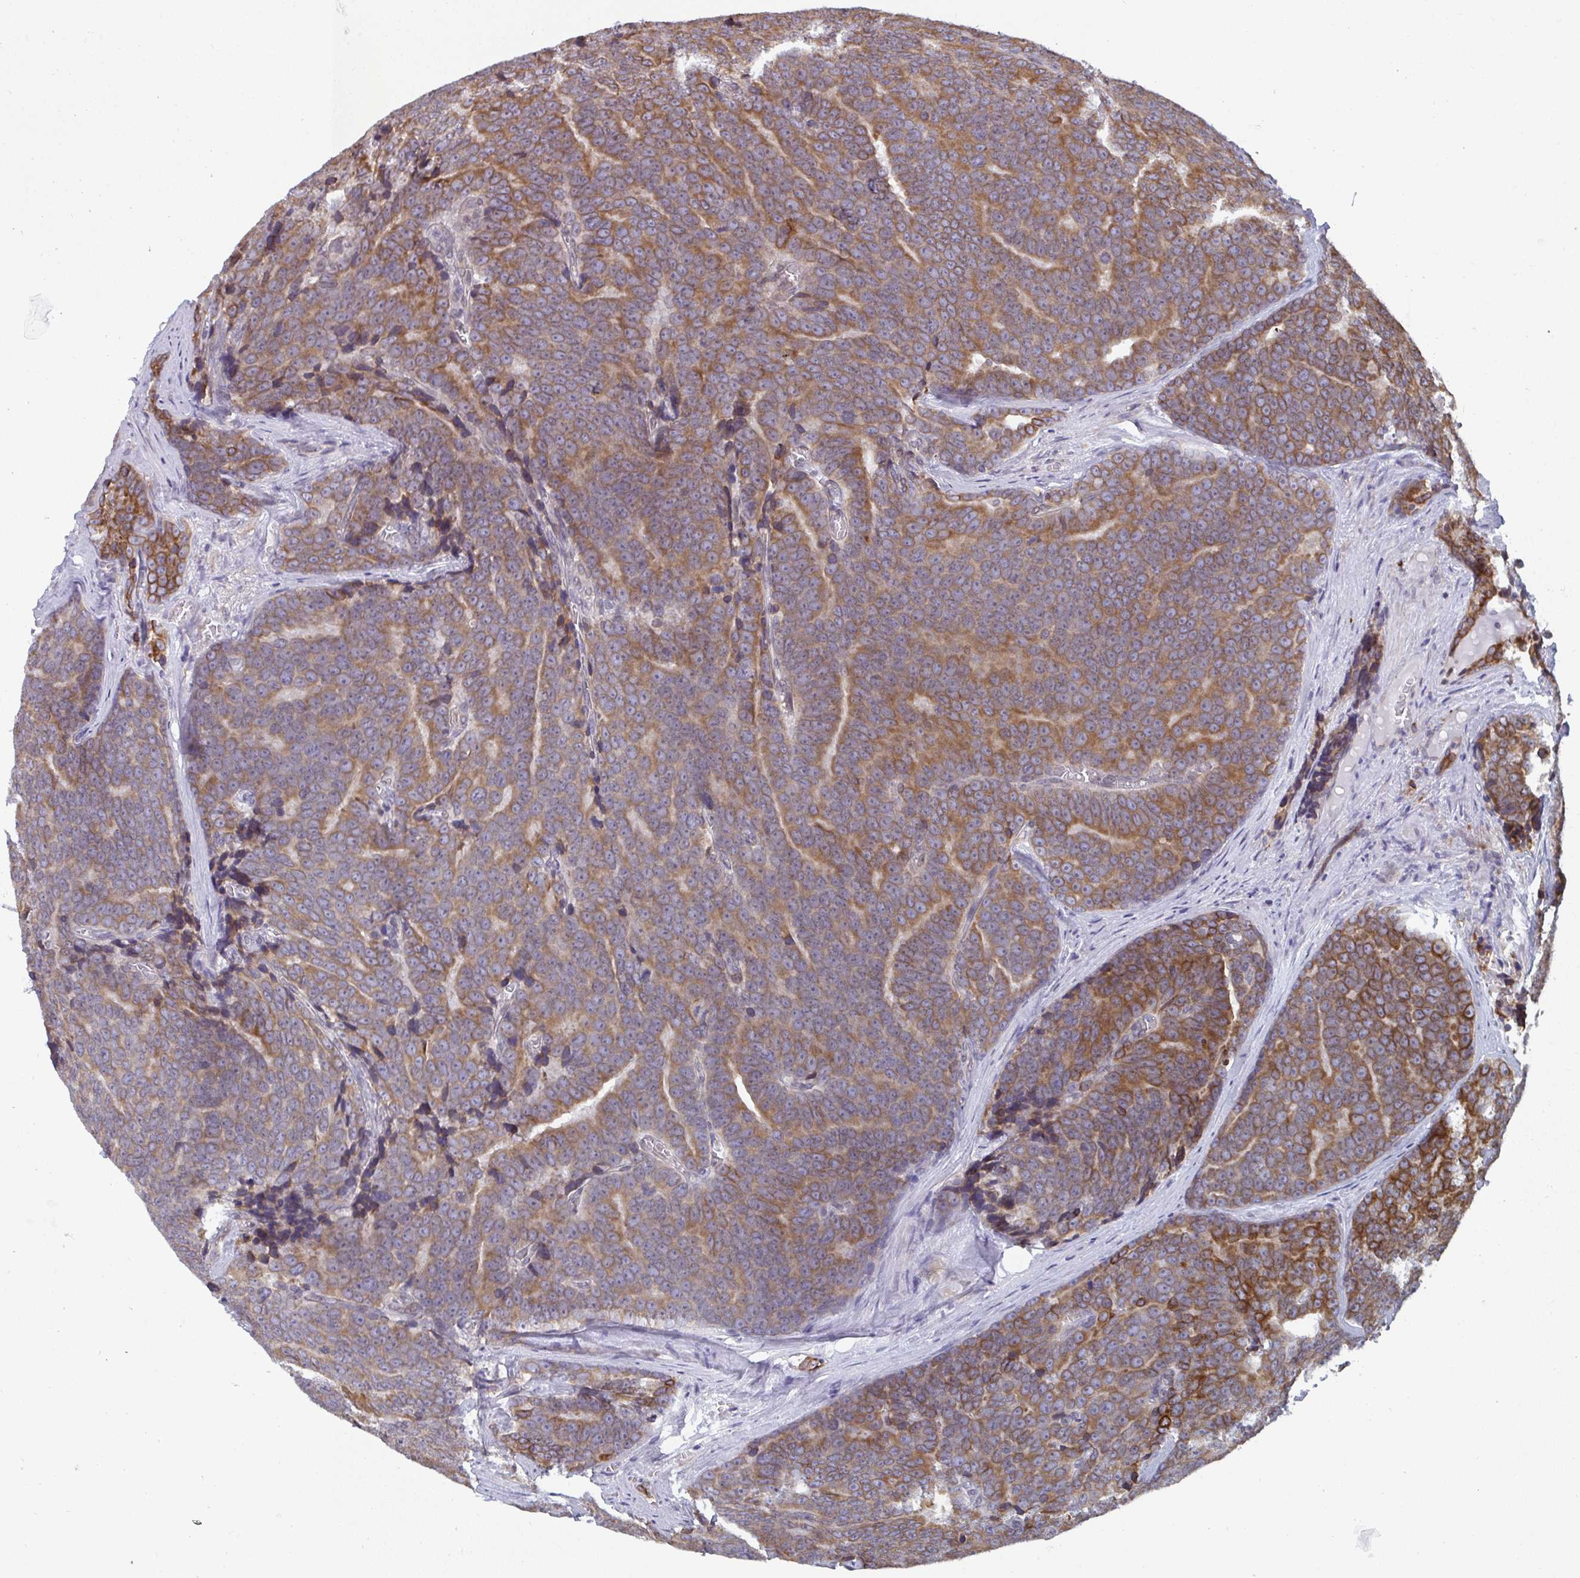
{"staining": {"intensity": "moderate", "quantity": ">75%", "location": "cytoplasmic/membranous"}, "tissue": "prostate cancer", "cell_type": "Tumor cells", "image_type": "cancer", "snomed": [{"axis": "morphology", "description": "Adenocarcinoma, Low grade"}, {"axis": "topography", "description": "Prostate"}], "caption": "Protein staining exhibits moderate cytoplasmic/membranous staining in approximately >75% of tumor cells in prostate cancer.", "gene": "LYSMD4", "patient": {"sex": "male", "age": 62}}